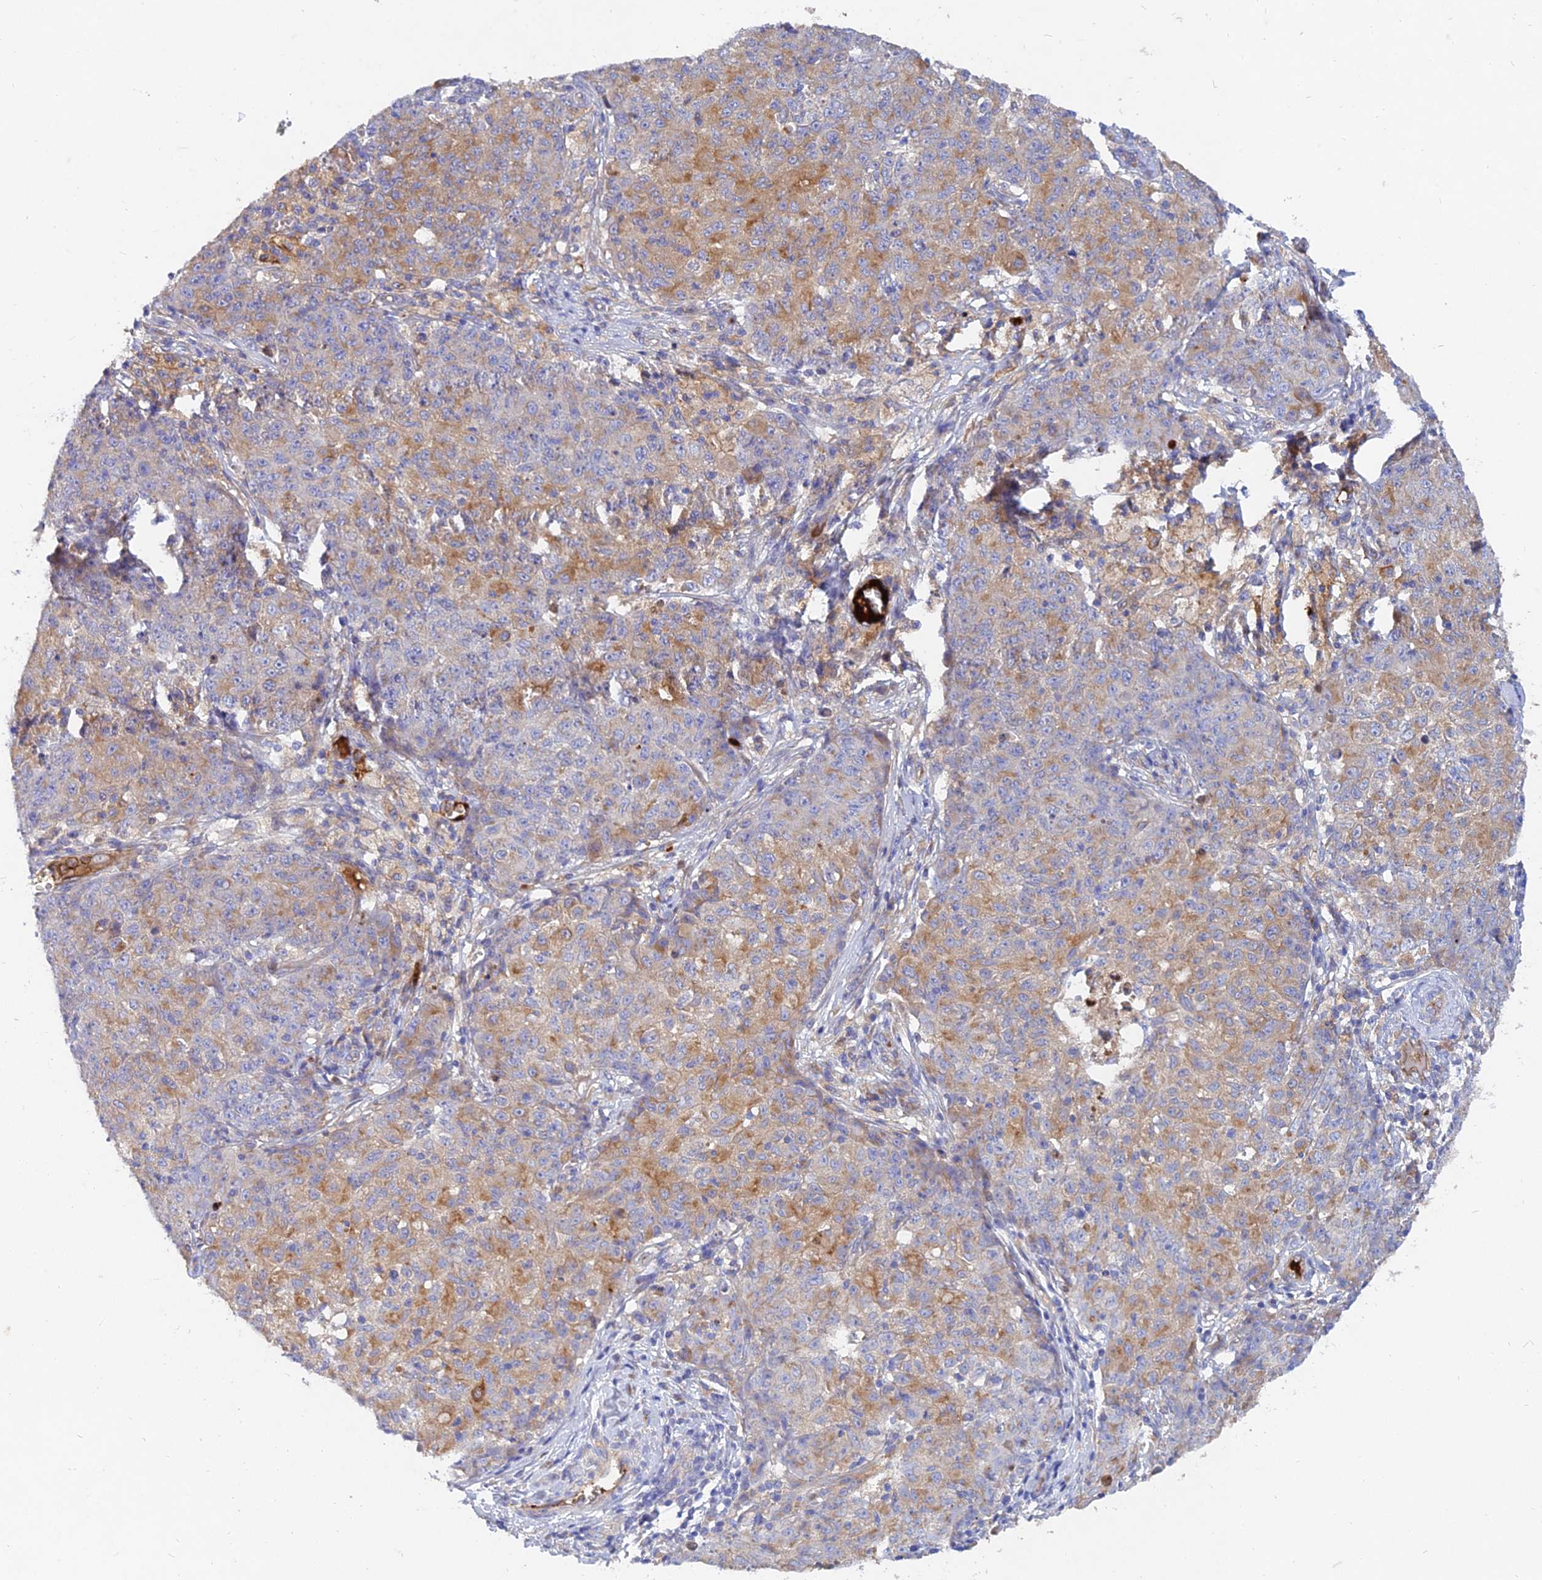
{"staining": {"intensity": "moderate", "quantity": "25%-75%", "location": "cytoplasmic/membranous"}, "tissue": "ovarian cancer", "cell_type": "Tumor cells", "image_type": "cancer", "snomed": [{"axis": "morphology", "description": "Carcinoma, endometroid"}, {"axis": "topography", "description": "Ovary"}], "caption": "The histopathology image exhibits a brown stain indicating the presence of a protein in the cytoplasmic/membranous of tumor cells in ovarian endometroid carcinoma.", "gene": "MROH1", "patient": {"sex": "female", "age": 42}}